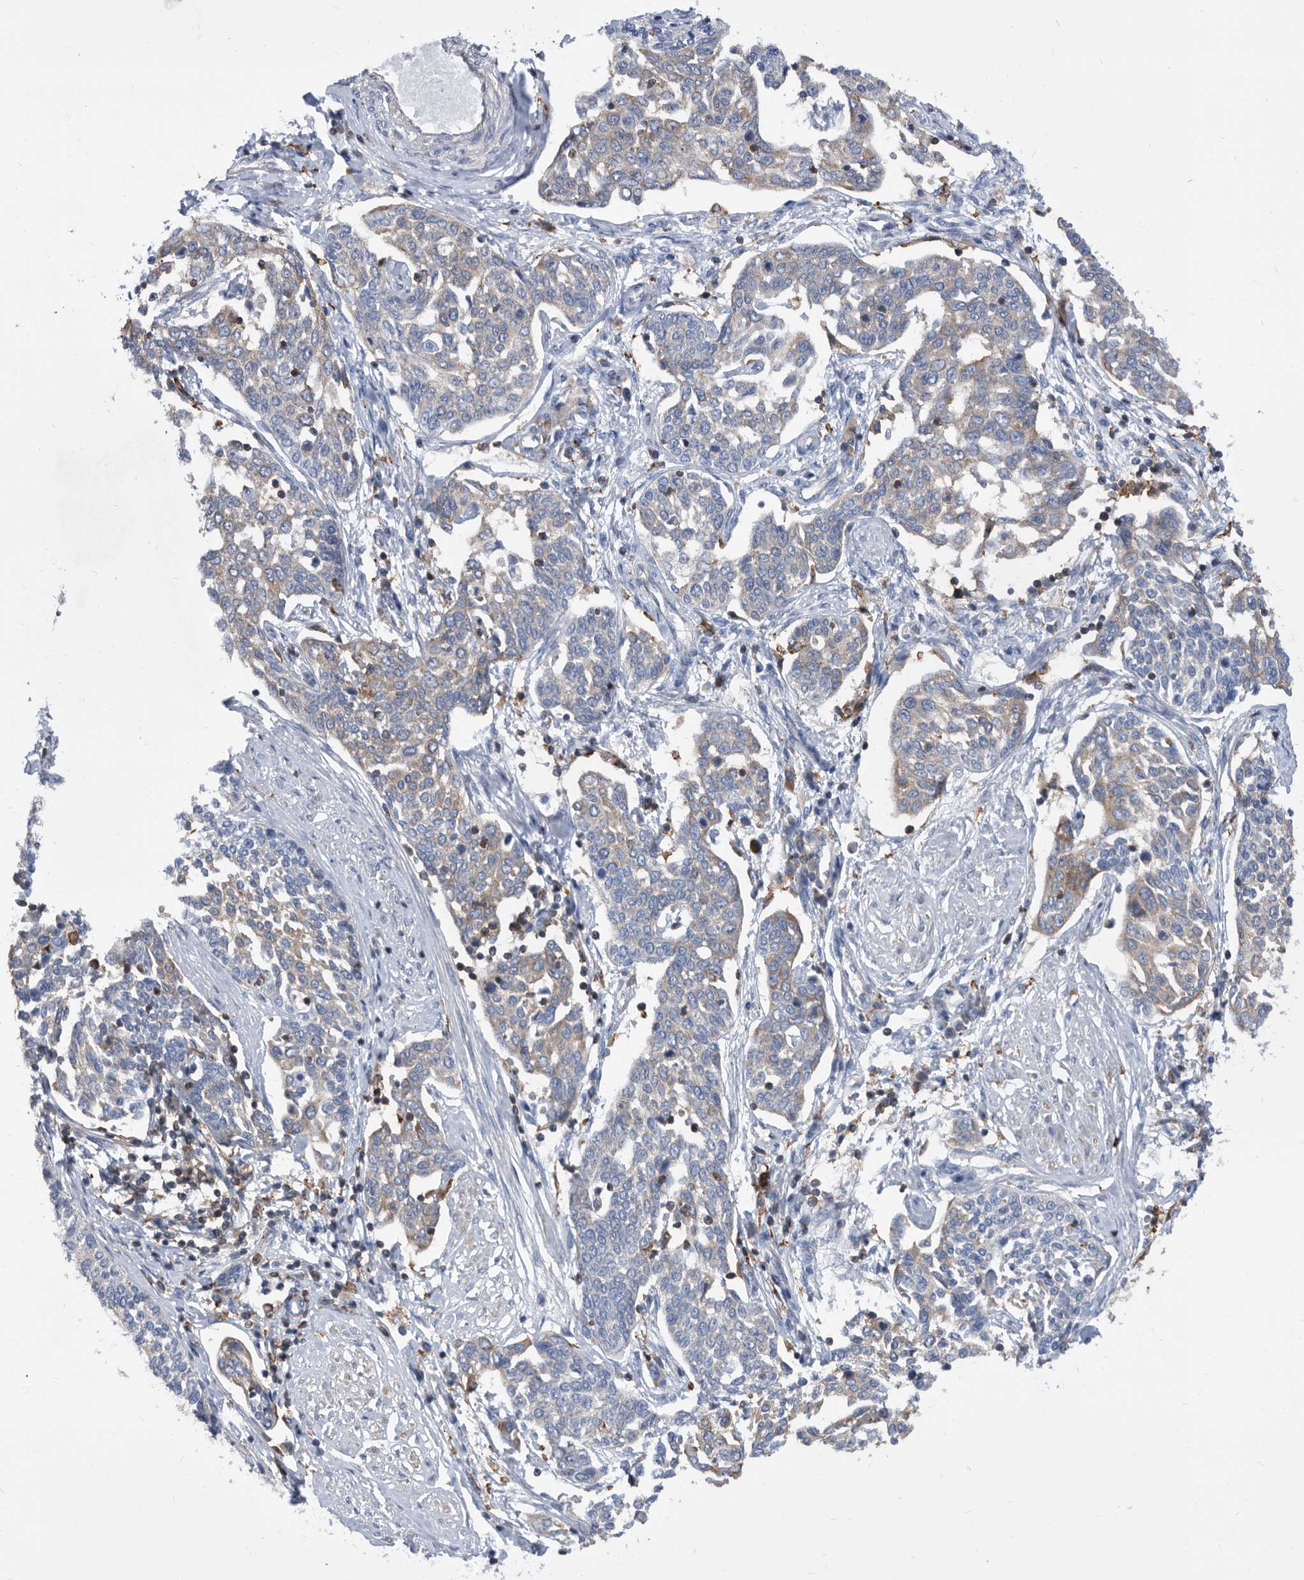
{"staining": {"intensity": "weak", "quantity": "25%-75%", "location": "cytoplasmic/membranous"}, "tissue": "cervical cancer", "cell_type": "Tumor cells", "image_type": "cancer", "snomed": [{"axis": "morphology", "description": "Squamous cell carcinoma, NOS"}, {"axis": "topography", "description": "Cervix"}], "caption": "Immunohistochemistry micrograph of neoplastic tissue: human cervical squamous cell carcinoma stained using IHC displays low levels of weak protein expression localized specifically in the cytoplasmic/membranous of tumor cells, appearing as a cytoplasmic/membranous brown color.", "gene": "SMG7", "patient": {"sex": "female", "age": 34}}